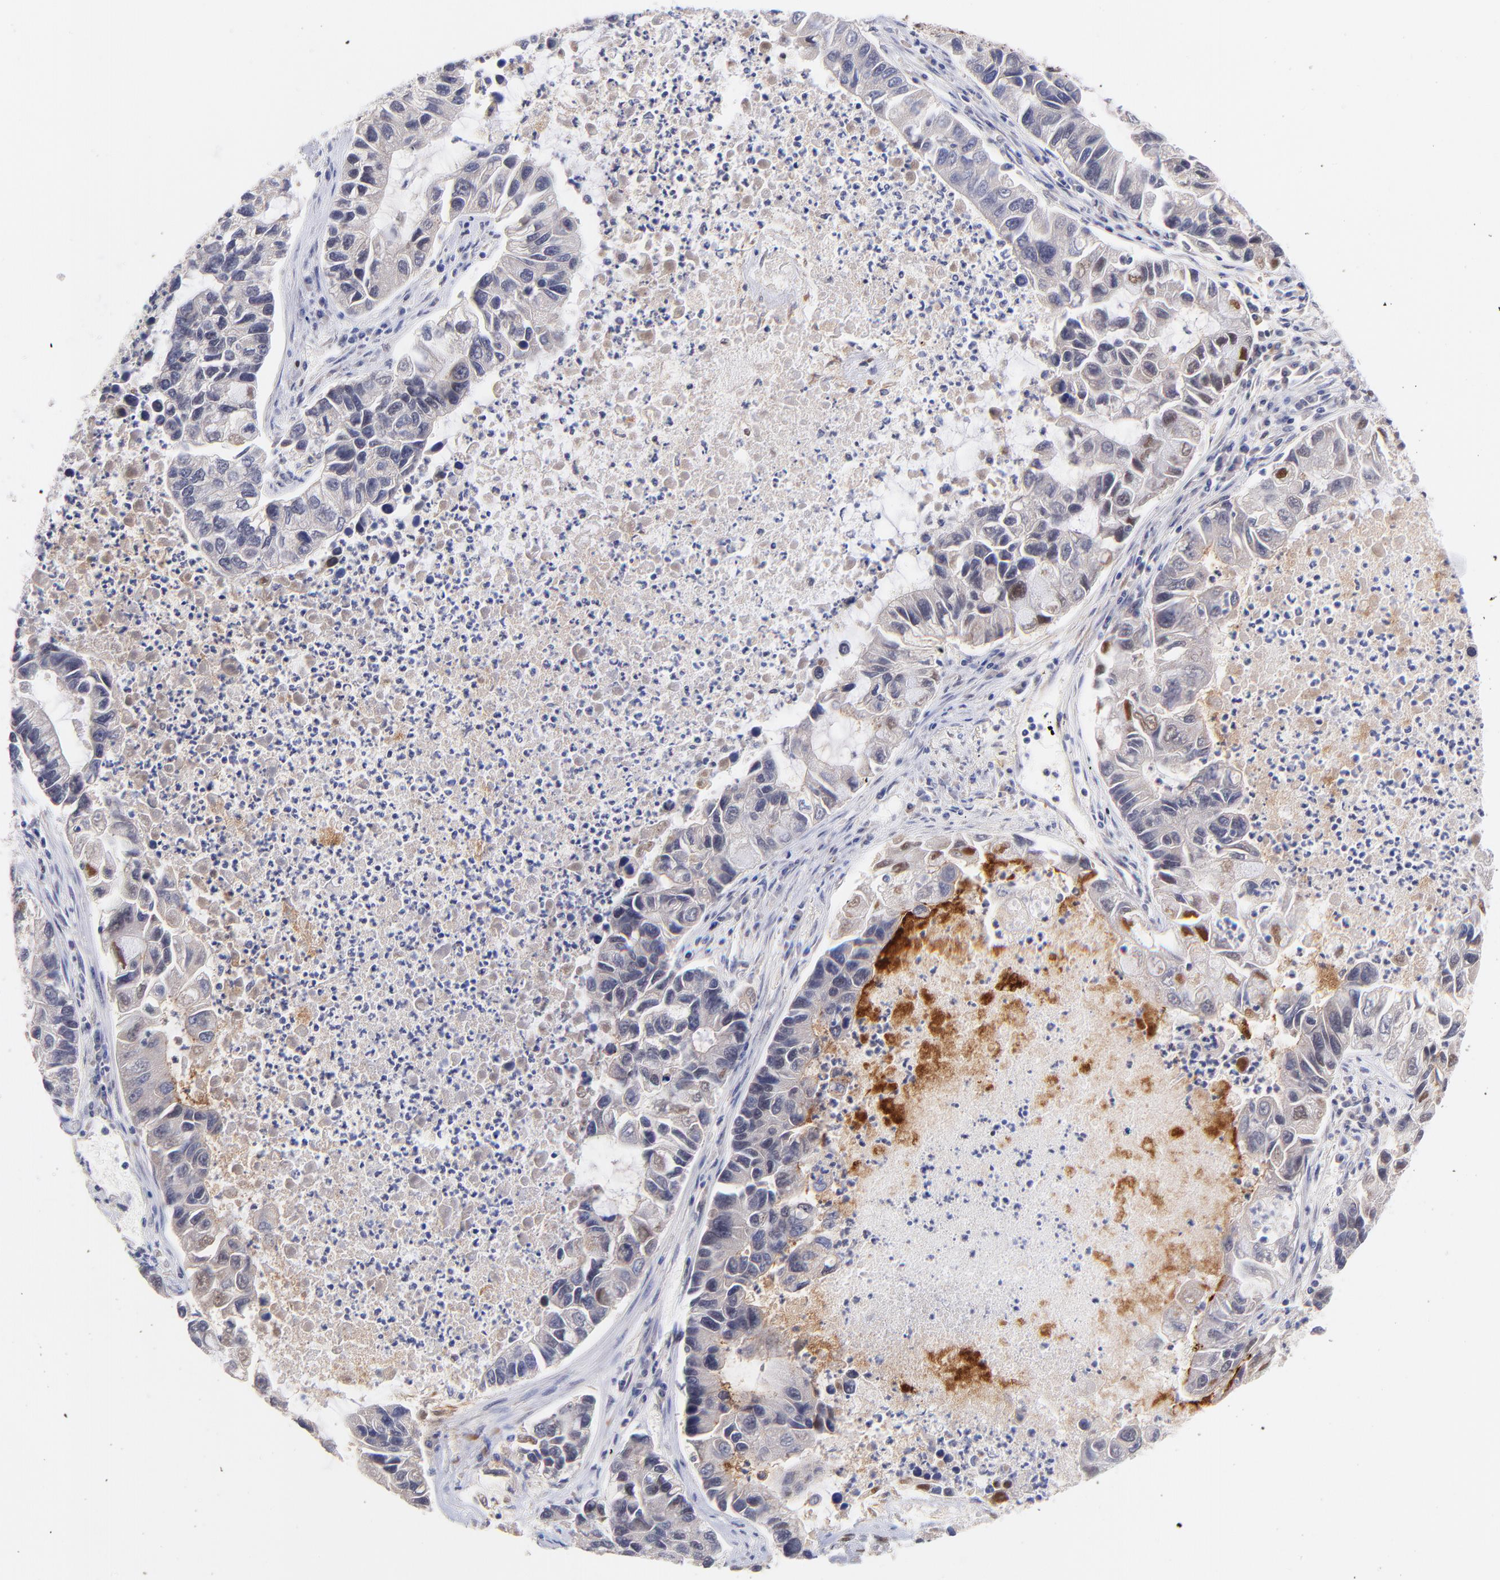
{"staining": {"intensity": "weak", "quantity": "25%-75%", "location": "nuclear"}, "tissue": "lung cancer", "cell_type": "Tumor cells", "image_type": "cancer", "snomed": [{"axis": "morphology", "description": "Adenocarcinoma, NOS"}, {"axis": "topography", "description": "Lung"}], "caption": "IHC photomicrograph of neoplastic tissue: lung cancer stained using immunohistochemistry reveals low levels of weak protein expression localized specifically in the nuclear of tumor cells, appearing as a nuclear brown color.", "gene": "MIDEAS", "patient": {"sex": "female", "age": 51}}